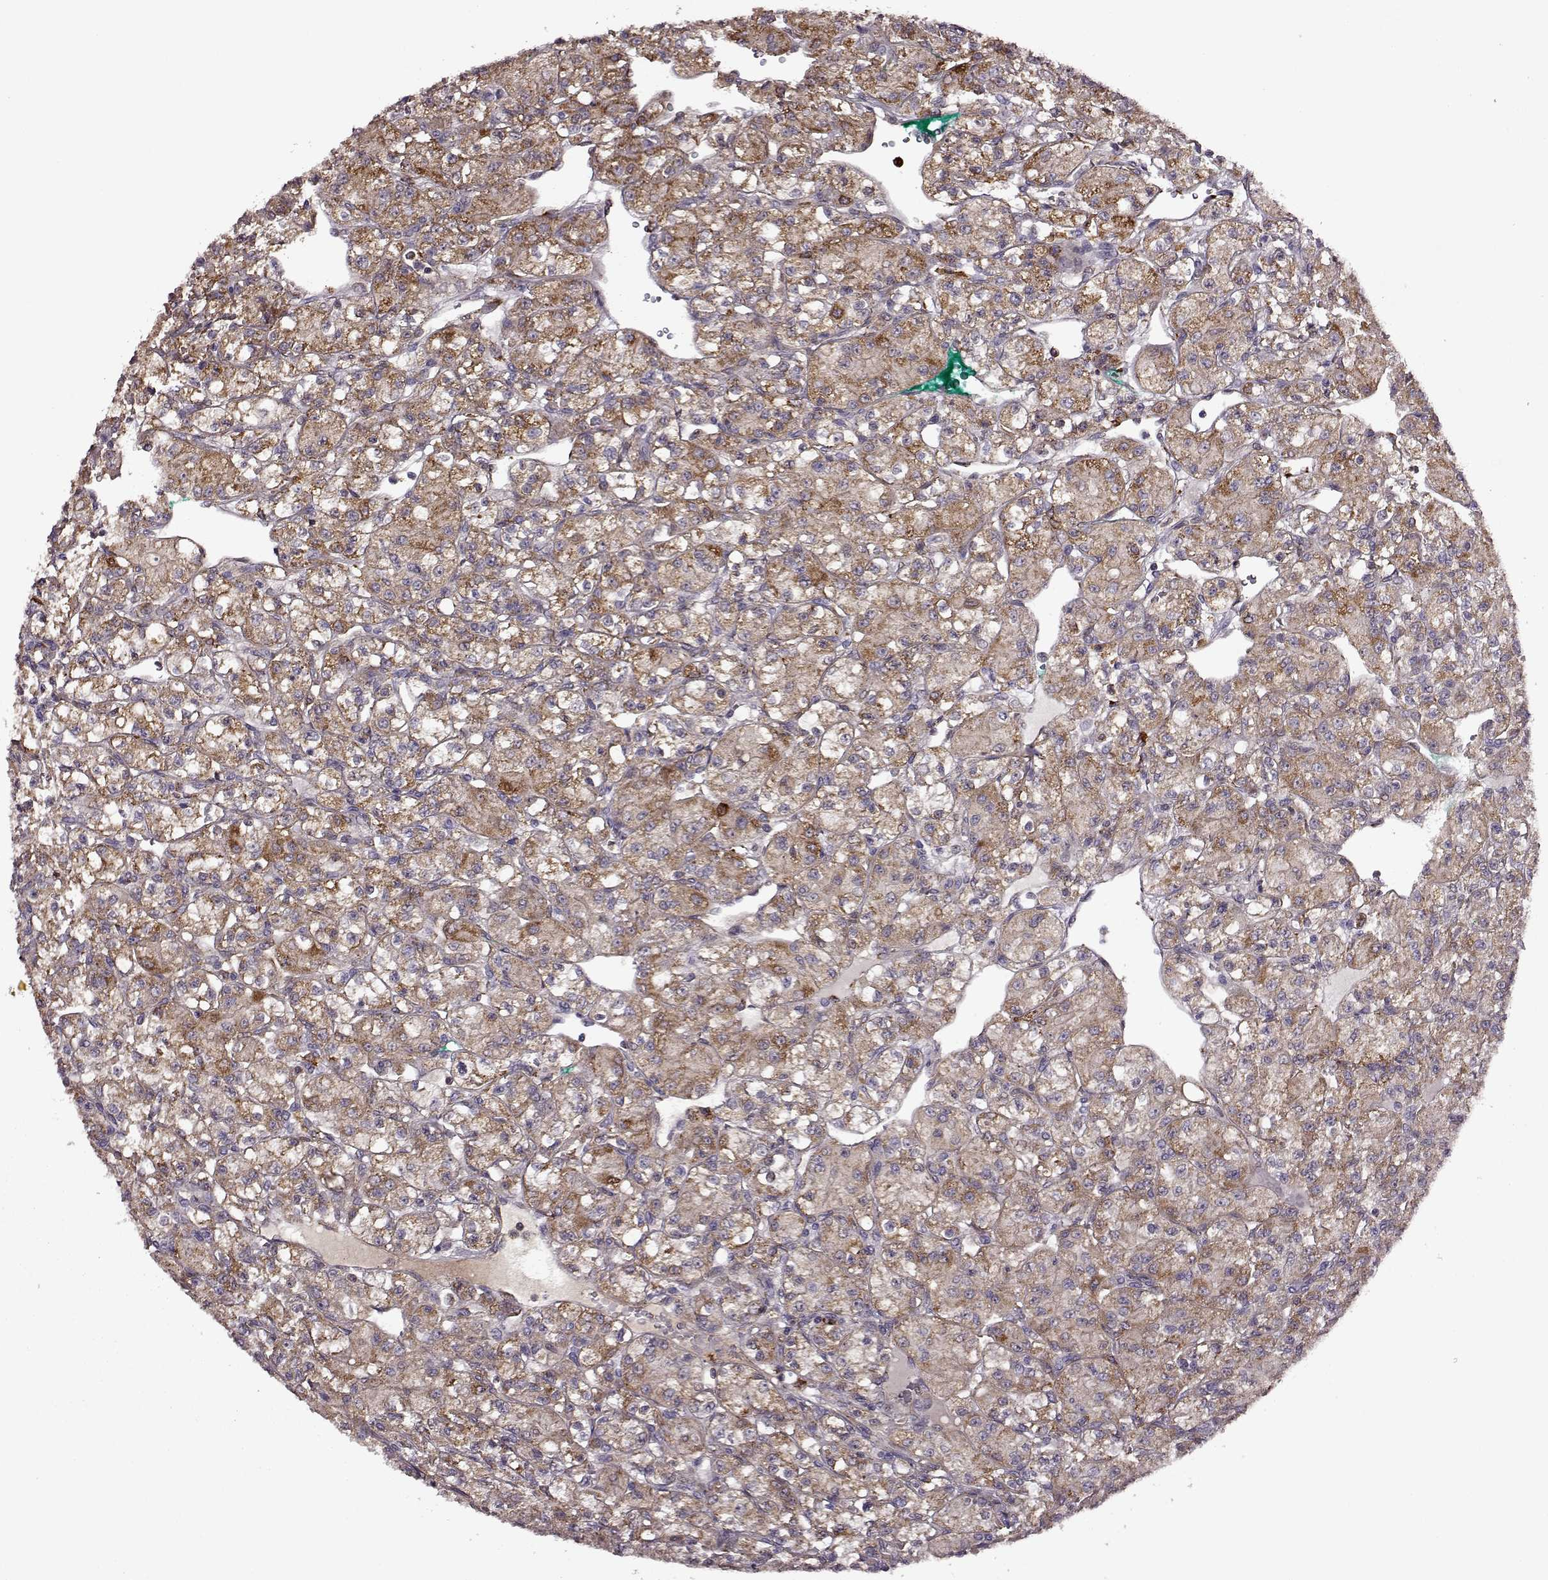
{"staining": {"intensity": "moderate", "quantity": ">75%", "location": "cytoplasmic/membranous"}, "tissue": "renal cancer", "cell_type": "Tumor cells", "image_type": "cancer", "snomed": [{"axis": "morphology", "description": "Adenocarcinoma, NOS"}, {"axis": "topography", "description": "Kidney"}], "caption": "This micrograph reveals IHC staining of human adenocarcinoma (renal), with medium moderate cytoplasmic/membranous staining in about >75% of tumor cells.", "gene": "MTSS1", "patient": {"sex": "female", "age": 70}}